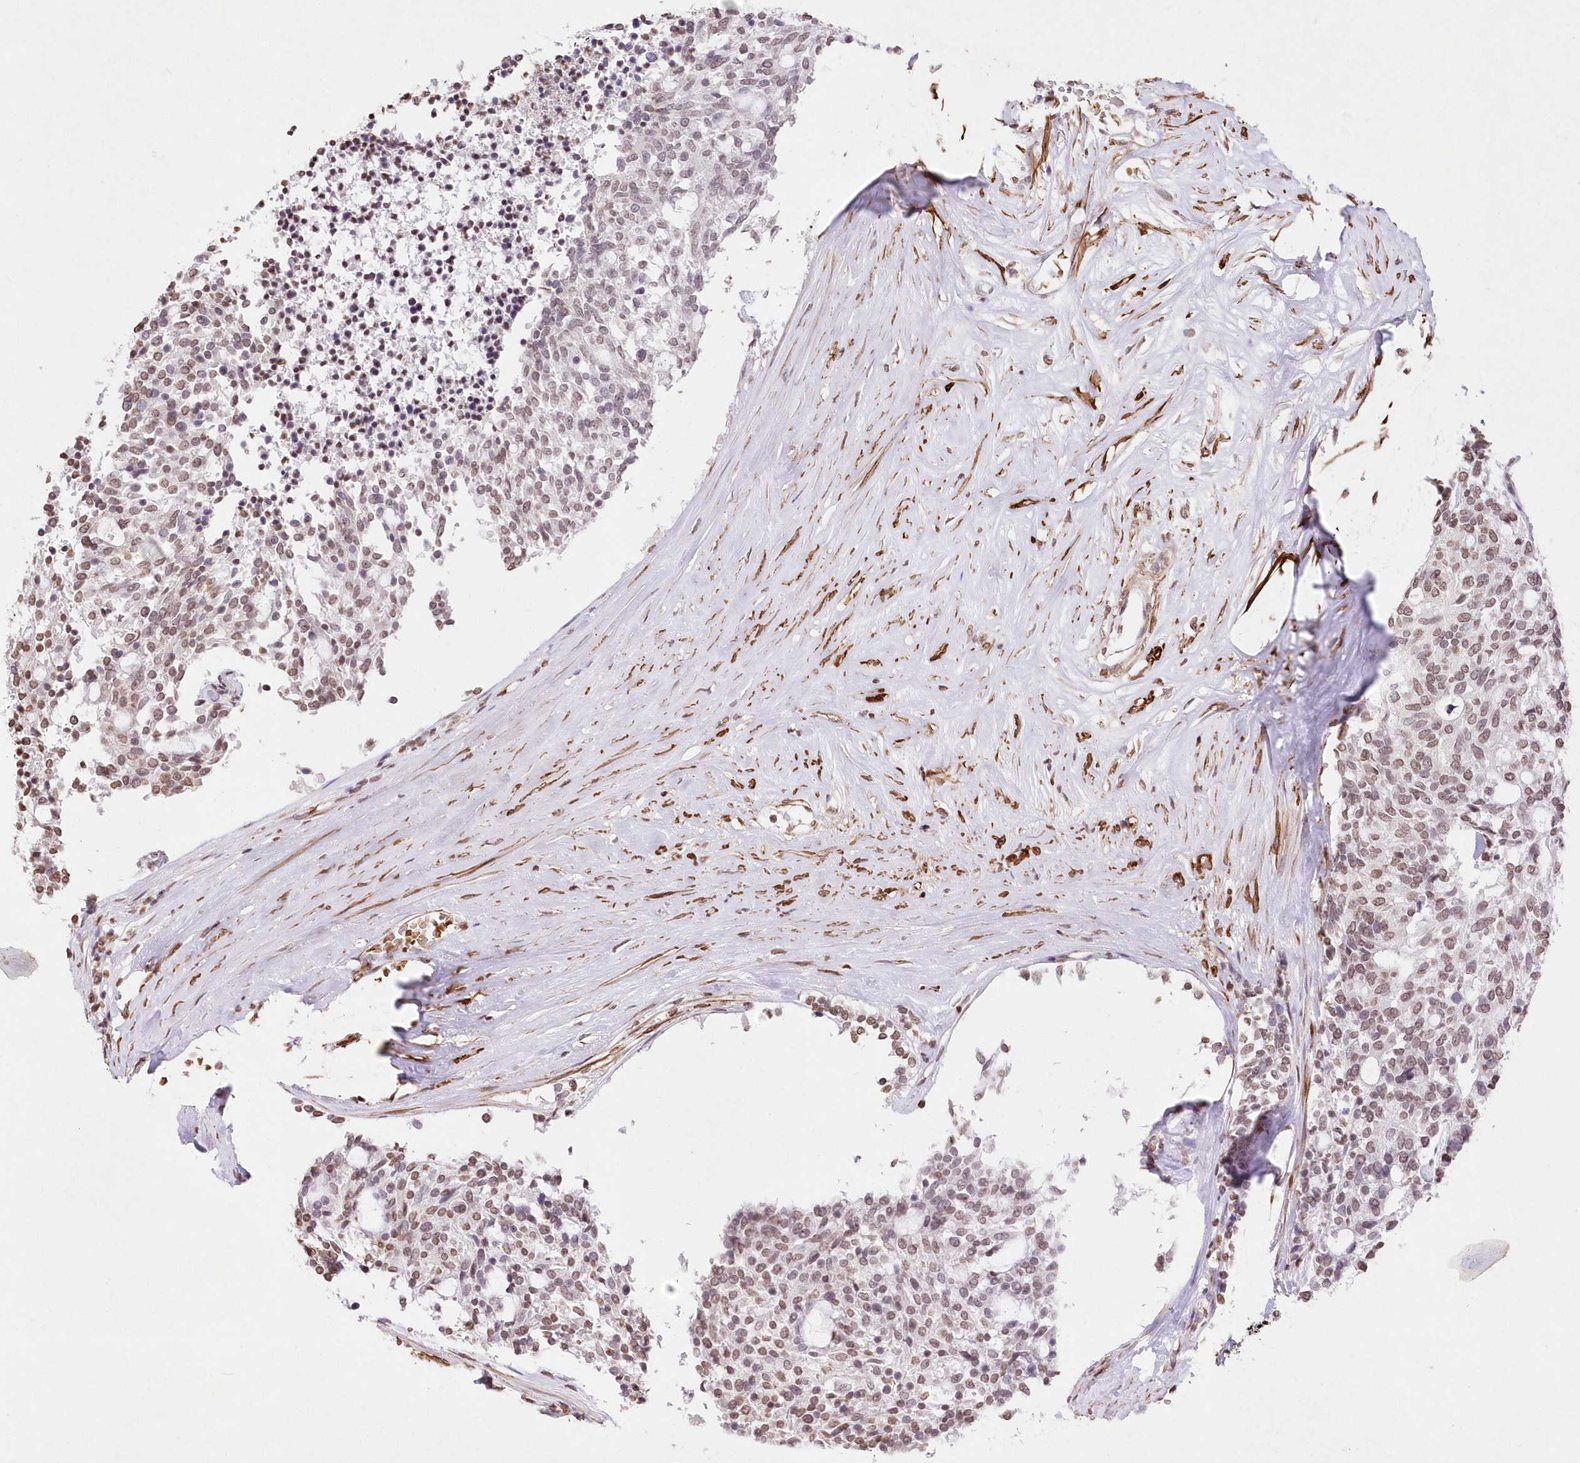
{"staining": {"intensity": "moderate", "quantity": "<25%", "location": "nuclear"}, "tissue": "carcinoid", "cell_type": "Tumor cells", "image_type": "cancer", "snomed": [{"axis": "morphology", "description": "Carcinoid, malignant, NOS"}, {"axis": "topography", "description": "Pancreas"}], "caption": "Malignant carcinoid tissue shows moderate nuclear staining in approximately <25% of tumor cells The protein is shown in brown color, while the nuclei are stained blue.", "gene": "RBM27", "patient": {"sex": "female", "age": 54}}